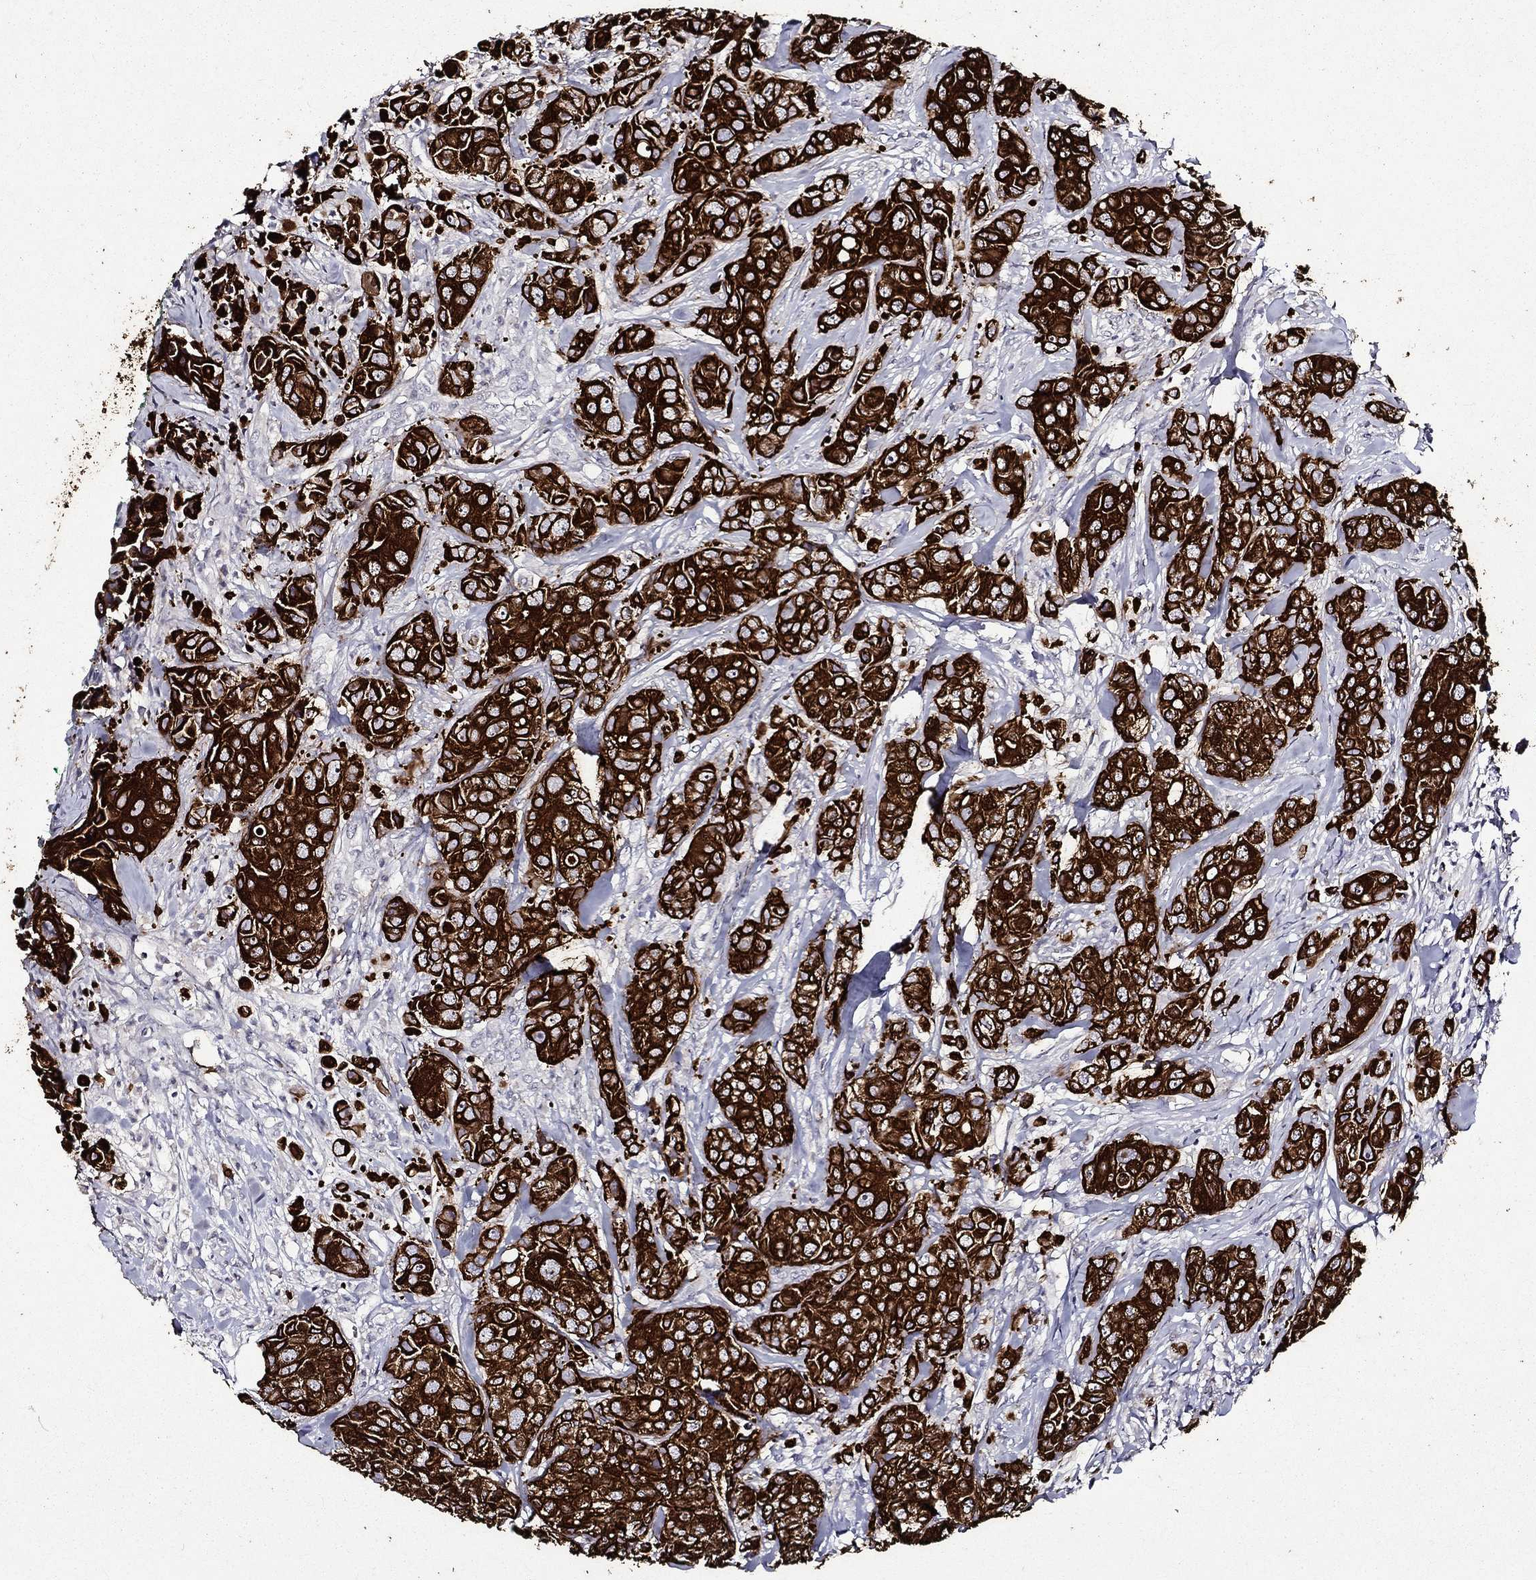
{"staining": {"intensity": "strong", "quantity": ">75%", "location": "cytoplasmic/membranous"}, "tissue": "breast cancer", "cell_type": "Tumor cells", "image_type": "cancer", "snomed": [{"axis": "morphology", "description": "Duct carcinoma"}, {"axis": "topography", "description": "Breast"}], "caption": "The micrograph displays a brown stain indicating the presence of a protein in the cytoplasmic/membranous of tumor cells in breast infiltrating ductal carcinoma. (DAB (3,3'-diaminobenzidine) = brown stain, brightfield microscopy at high magnification).", "gene": "KRT7", "patient": {"sex": "female", "age": 43}}